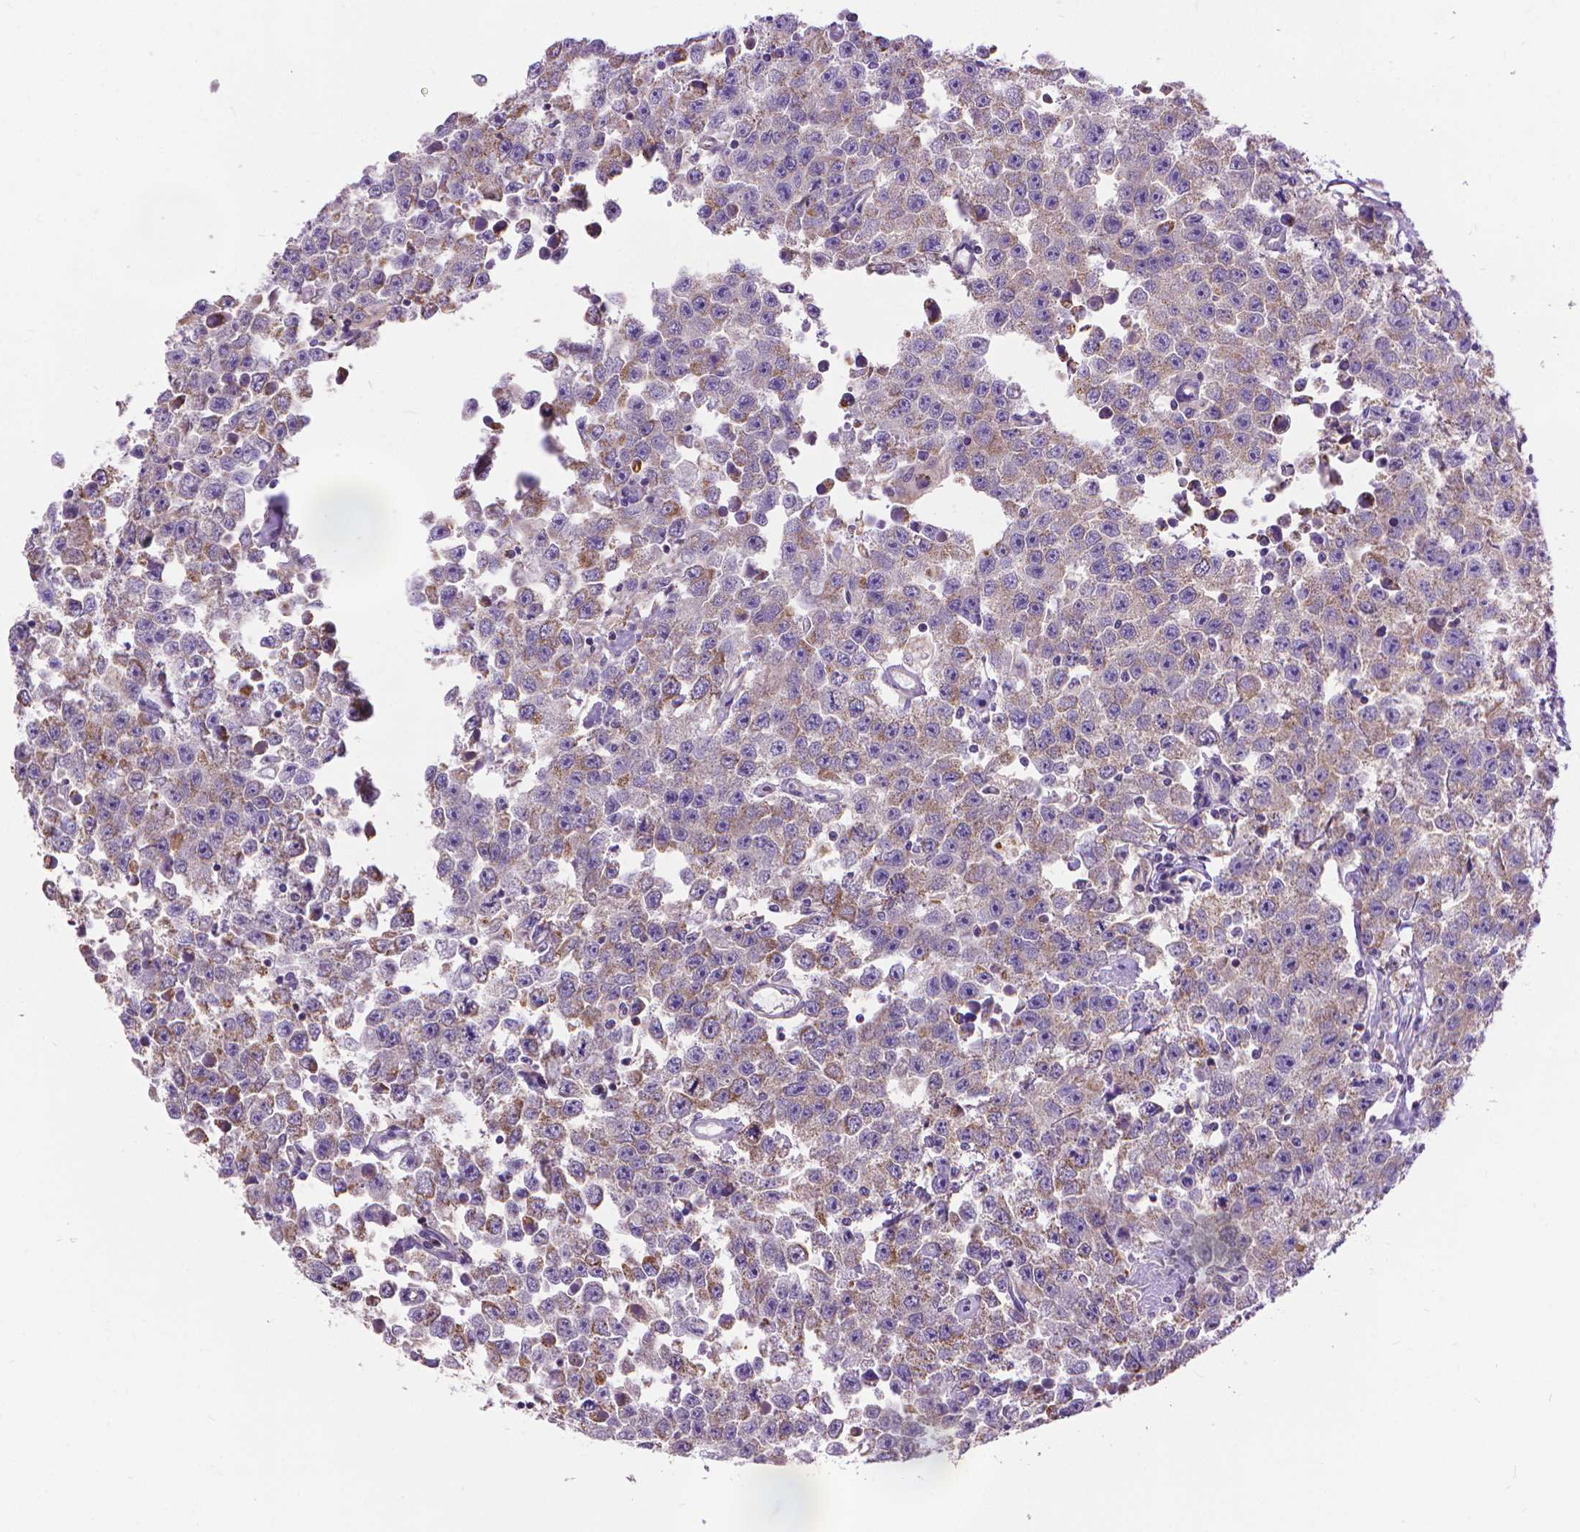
{"staining": {"intensity": "moderate", "quantity": "25%-75%", "location": "cytoplasmic/membranous"}, "tissue": "testis cancer", "cell_type": "Tumor cells", "image_type": "cancer", "snomed": [{"axis": "morphology", "description": "Seminoma, NOS"}, {"axis": "topography", "description": "Testis"}], "caption": "A high-resolution image shows immunohistochemistry (IHC) staining of testis cancer, which displays moderate cytoplasmic/membranous staining in about 25%-75% of tumor cells.", "gene": "SYN1", "patient": {"sex": "male", "age": 52}}